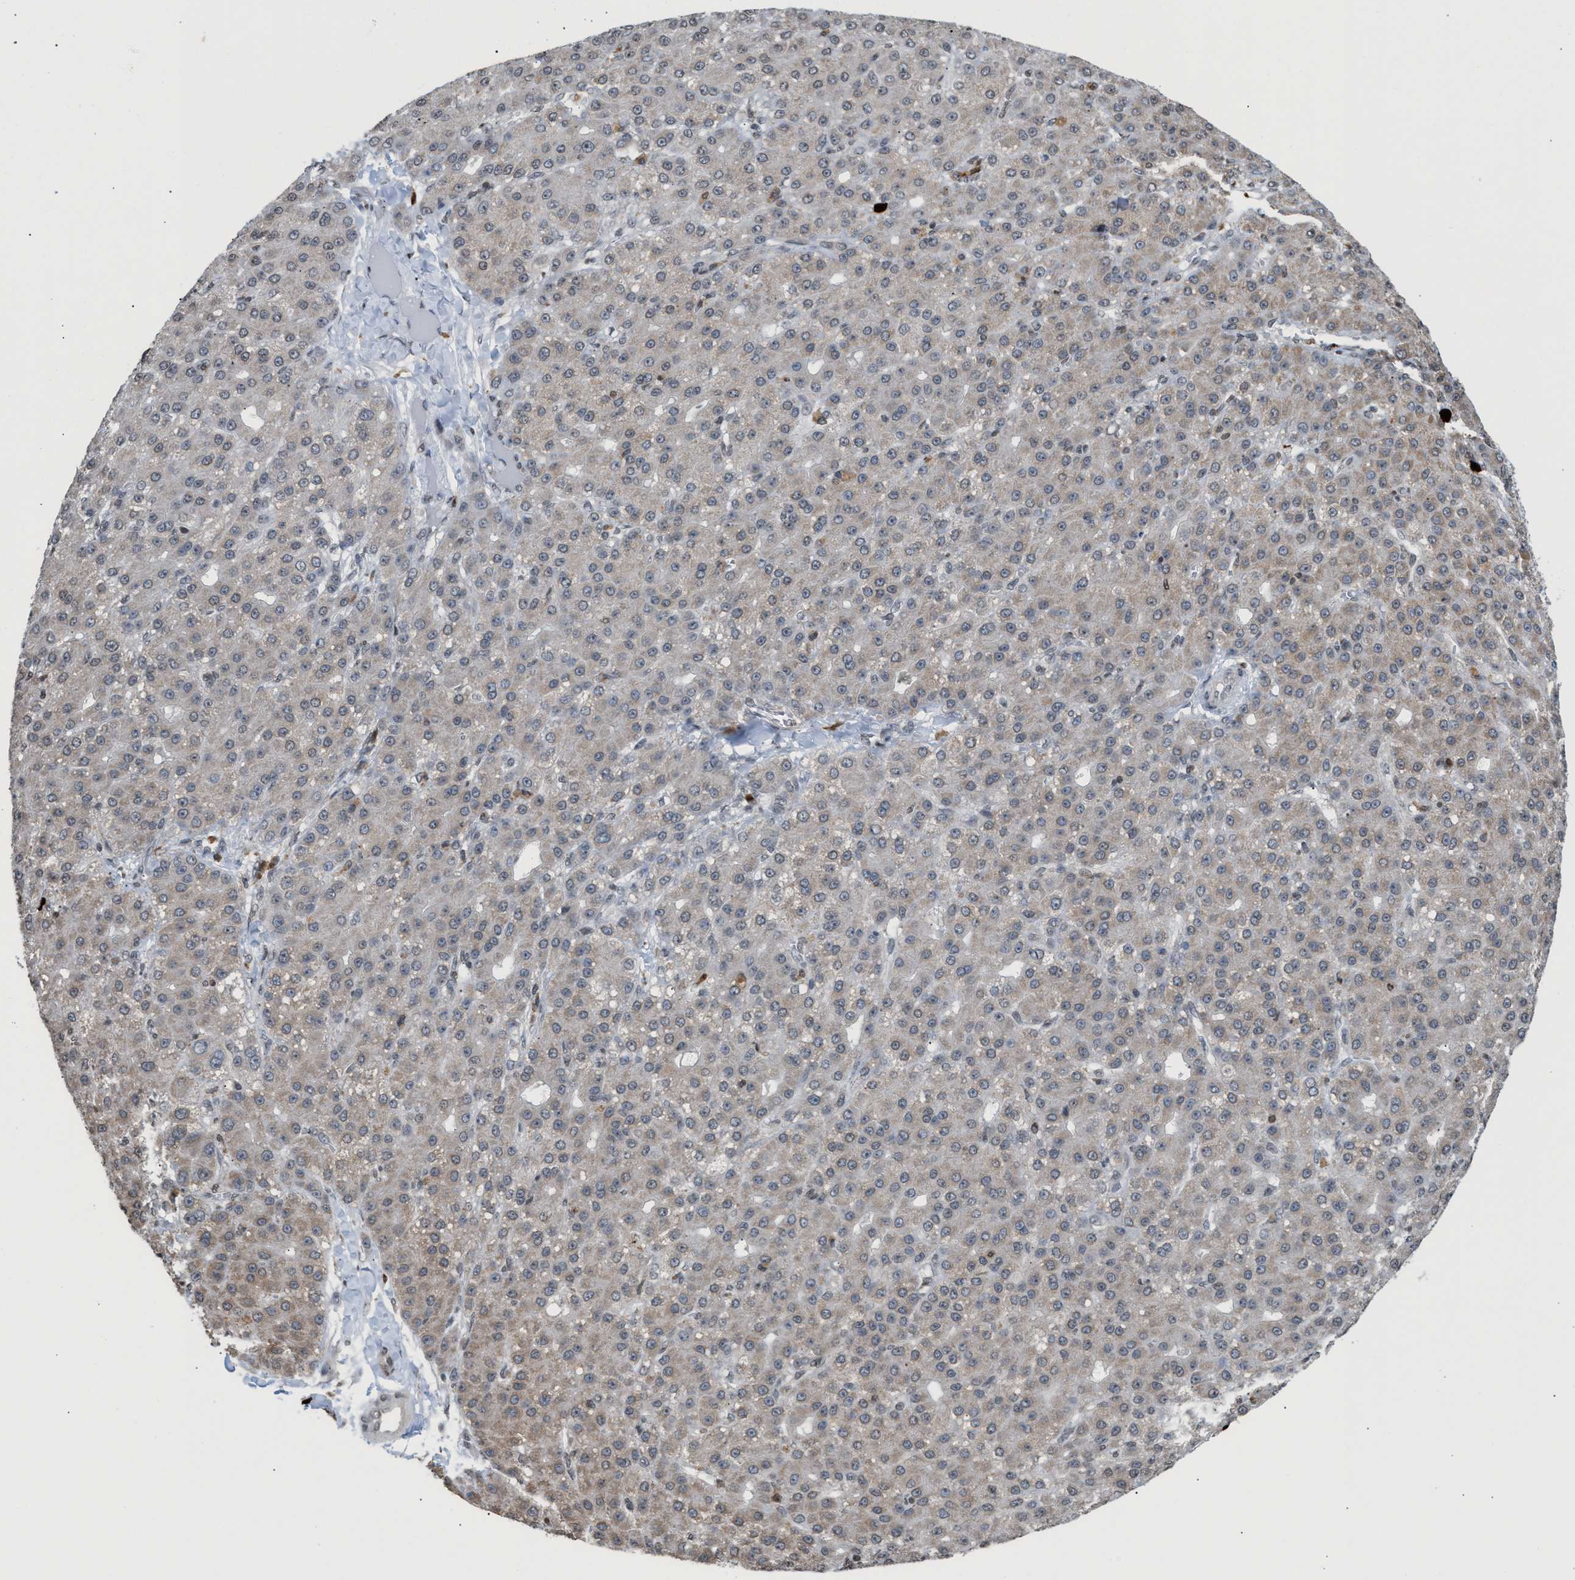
{"staining": {"intensity": "weak", "quantity": "25%-75%", "location": "cytoplasmic/membranous"}, "tissue": "liver cancer", "cell_type": "Tumor cells", "image_type": "cancer", "snomed": [{"axis": "morphology", "description": "Carcinoma, Hepatocellular, NOS"}, {"axis": "topography", "description": "Liver"}], "caption": "Liver hepatocellular carcinoma stained with immunohistochemistry (IHC) exhibits weak cytoplasmic/membranous positivity in about 25%-75% of tumor cells.", "gene": "PRUNE2", "patient": {"sex": "male", "age": 67}}